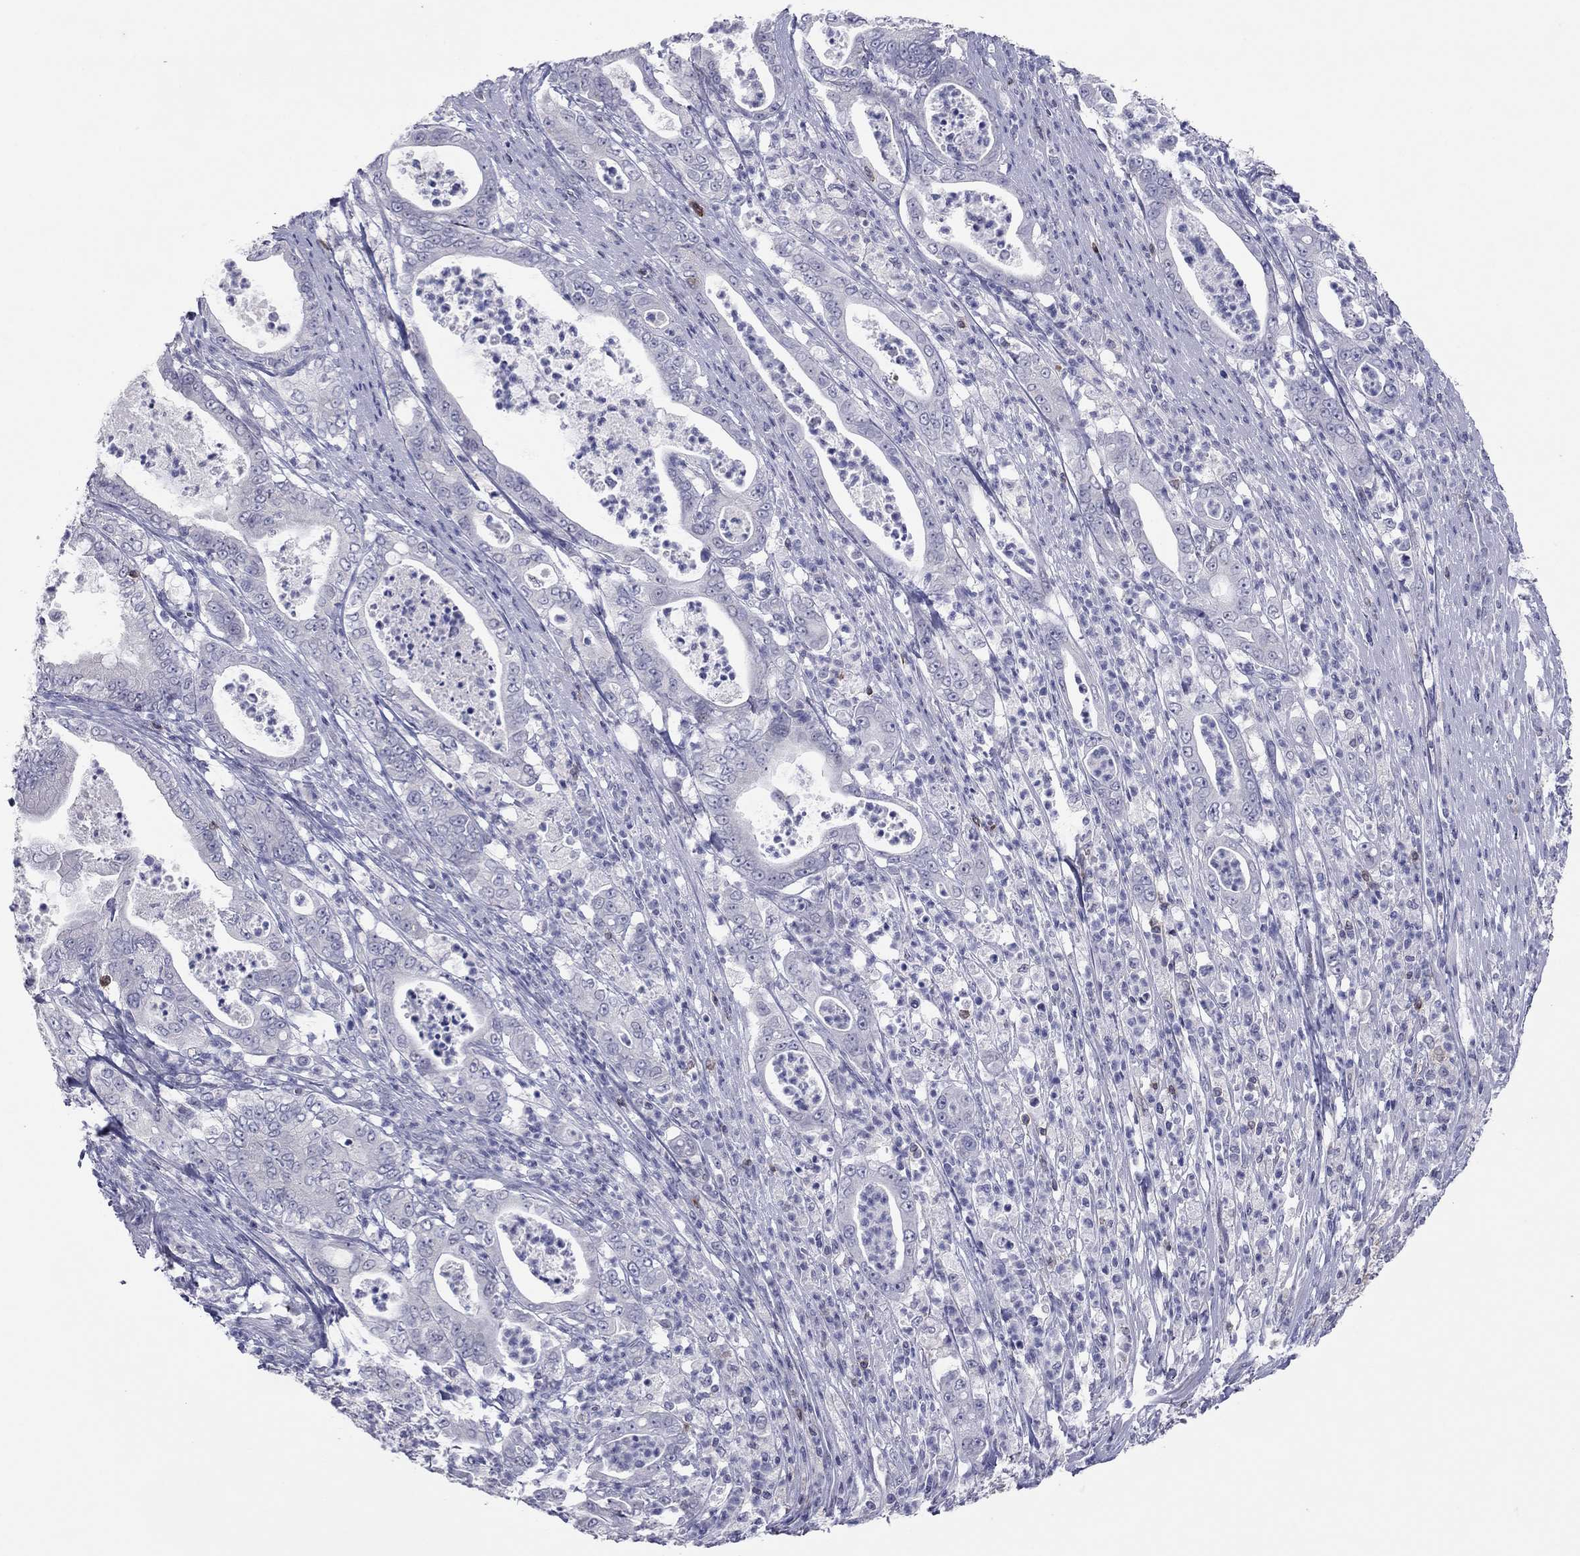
{"staining": {"intensity": "negative", "quantity": "none", "location": "none"}, "tissue": "pancreatic cancer", "cell_type": "Tumor cells", "image_type": "cancer", "snomed": [{"axis": "morphology", "description": "Adenocarcinoma, NOS"}, {"axis": "topography", "description": "Pancreas"}], "caption": "Pancreatic adenocarcinoma stained for a protein using immunohistochemistry displays no positivity tumor cells.", "gene": "ITGAE", "patient": {"sex": "male", "age": 71}}